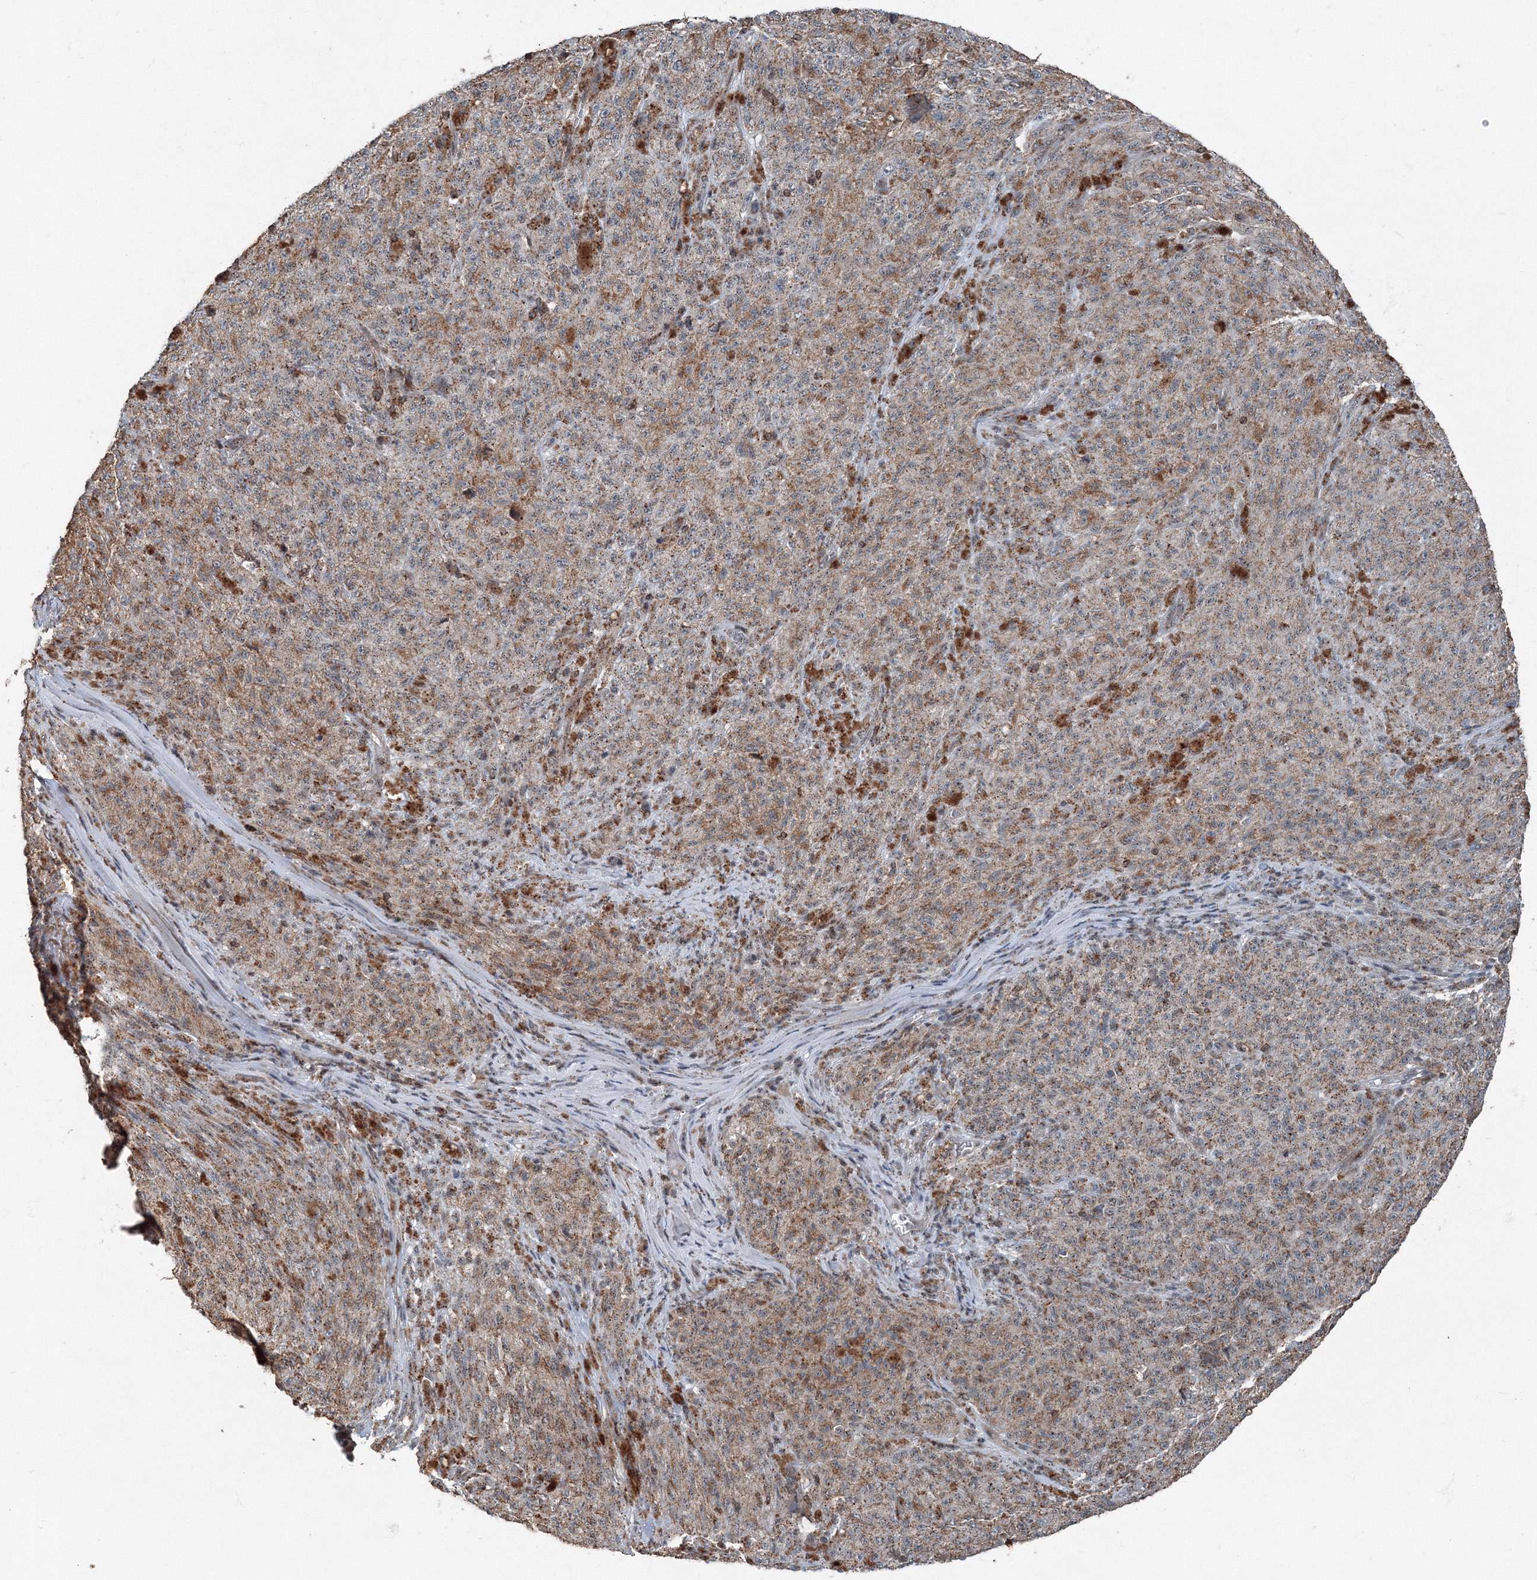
{"staining": {"intensity": "moderate", "quantity": ">75%", "location": "cytoplasmic/membranous"}, "tissue": "melanoma", "cell_type": "Tumor cells", "image_type": "cancer", "snomed": [{"axis": "morphology", "description": "Malignant melanoma, NOS"}, {"axis": "topography", "description": "Skin"}], "caption": "Malignant melanoma tissue demonstrates moderate cytoplasmic/membranous expression in about >75% of tumor cells", "gene": "AASDH", "patient": {"sex": "female", "age": 82}}